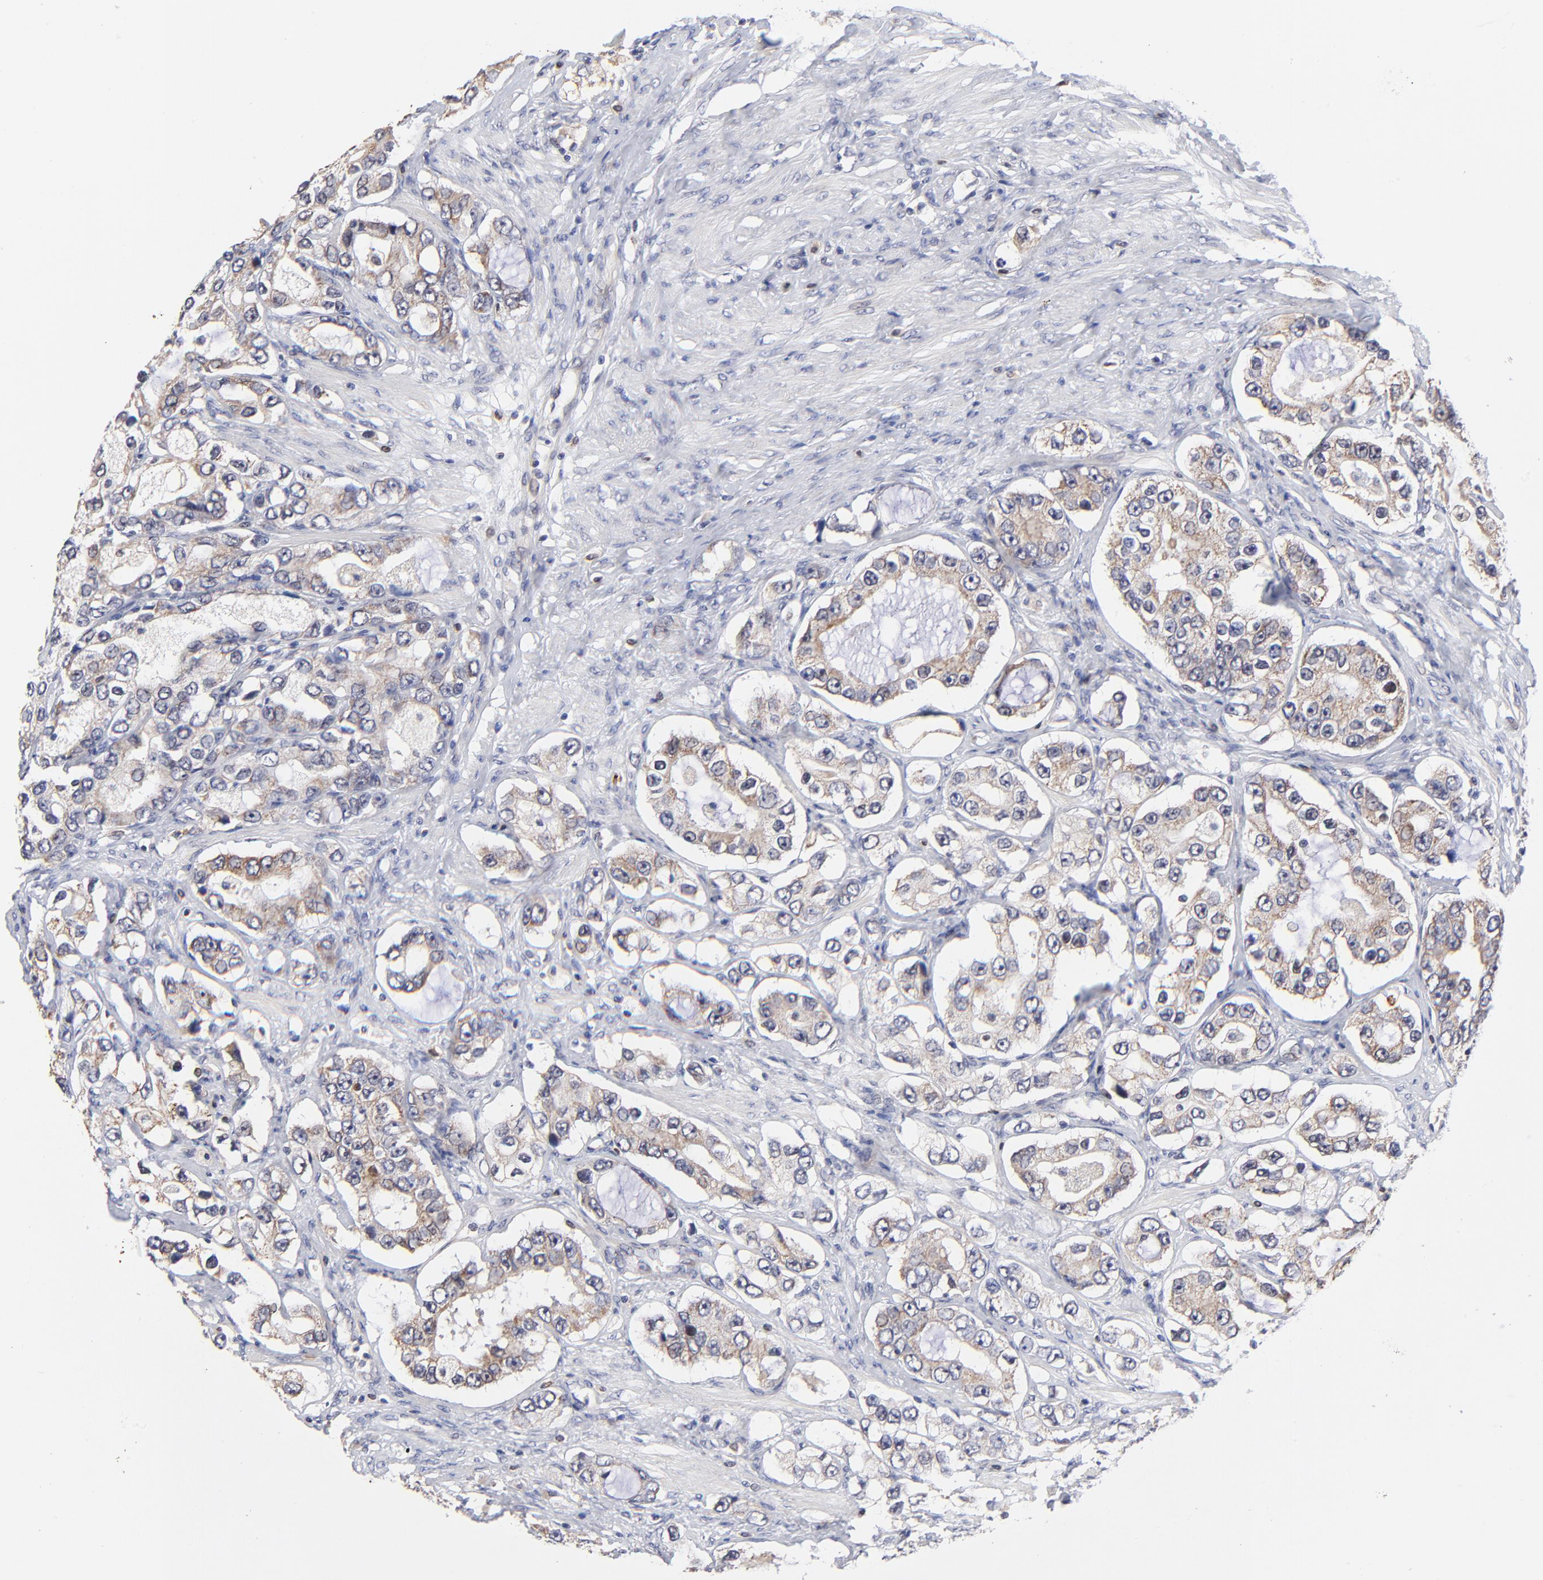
{"staining": {"intensity": "weak", "quantity": "25%-75%", "location": "cytoplasmic/membranous"}, "tissue": "prostate cancer", "cell_type": "Tumor cells", "image_type": "cancer", "snomed": [{"axis": "morphology", "description": "Adenocarcinoma, High grade"}, {"axis": "topography", "description": "Prostate"}], "caption": "Tumor cells show weak cytoplasmic/membranous staining in about 25%-75% of cells in prostate cancer (high-grade adenocarcinoma).", "gene": "FBXL12", "patient": {"sex": "male", "age": 63}}